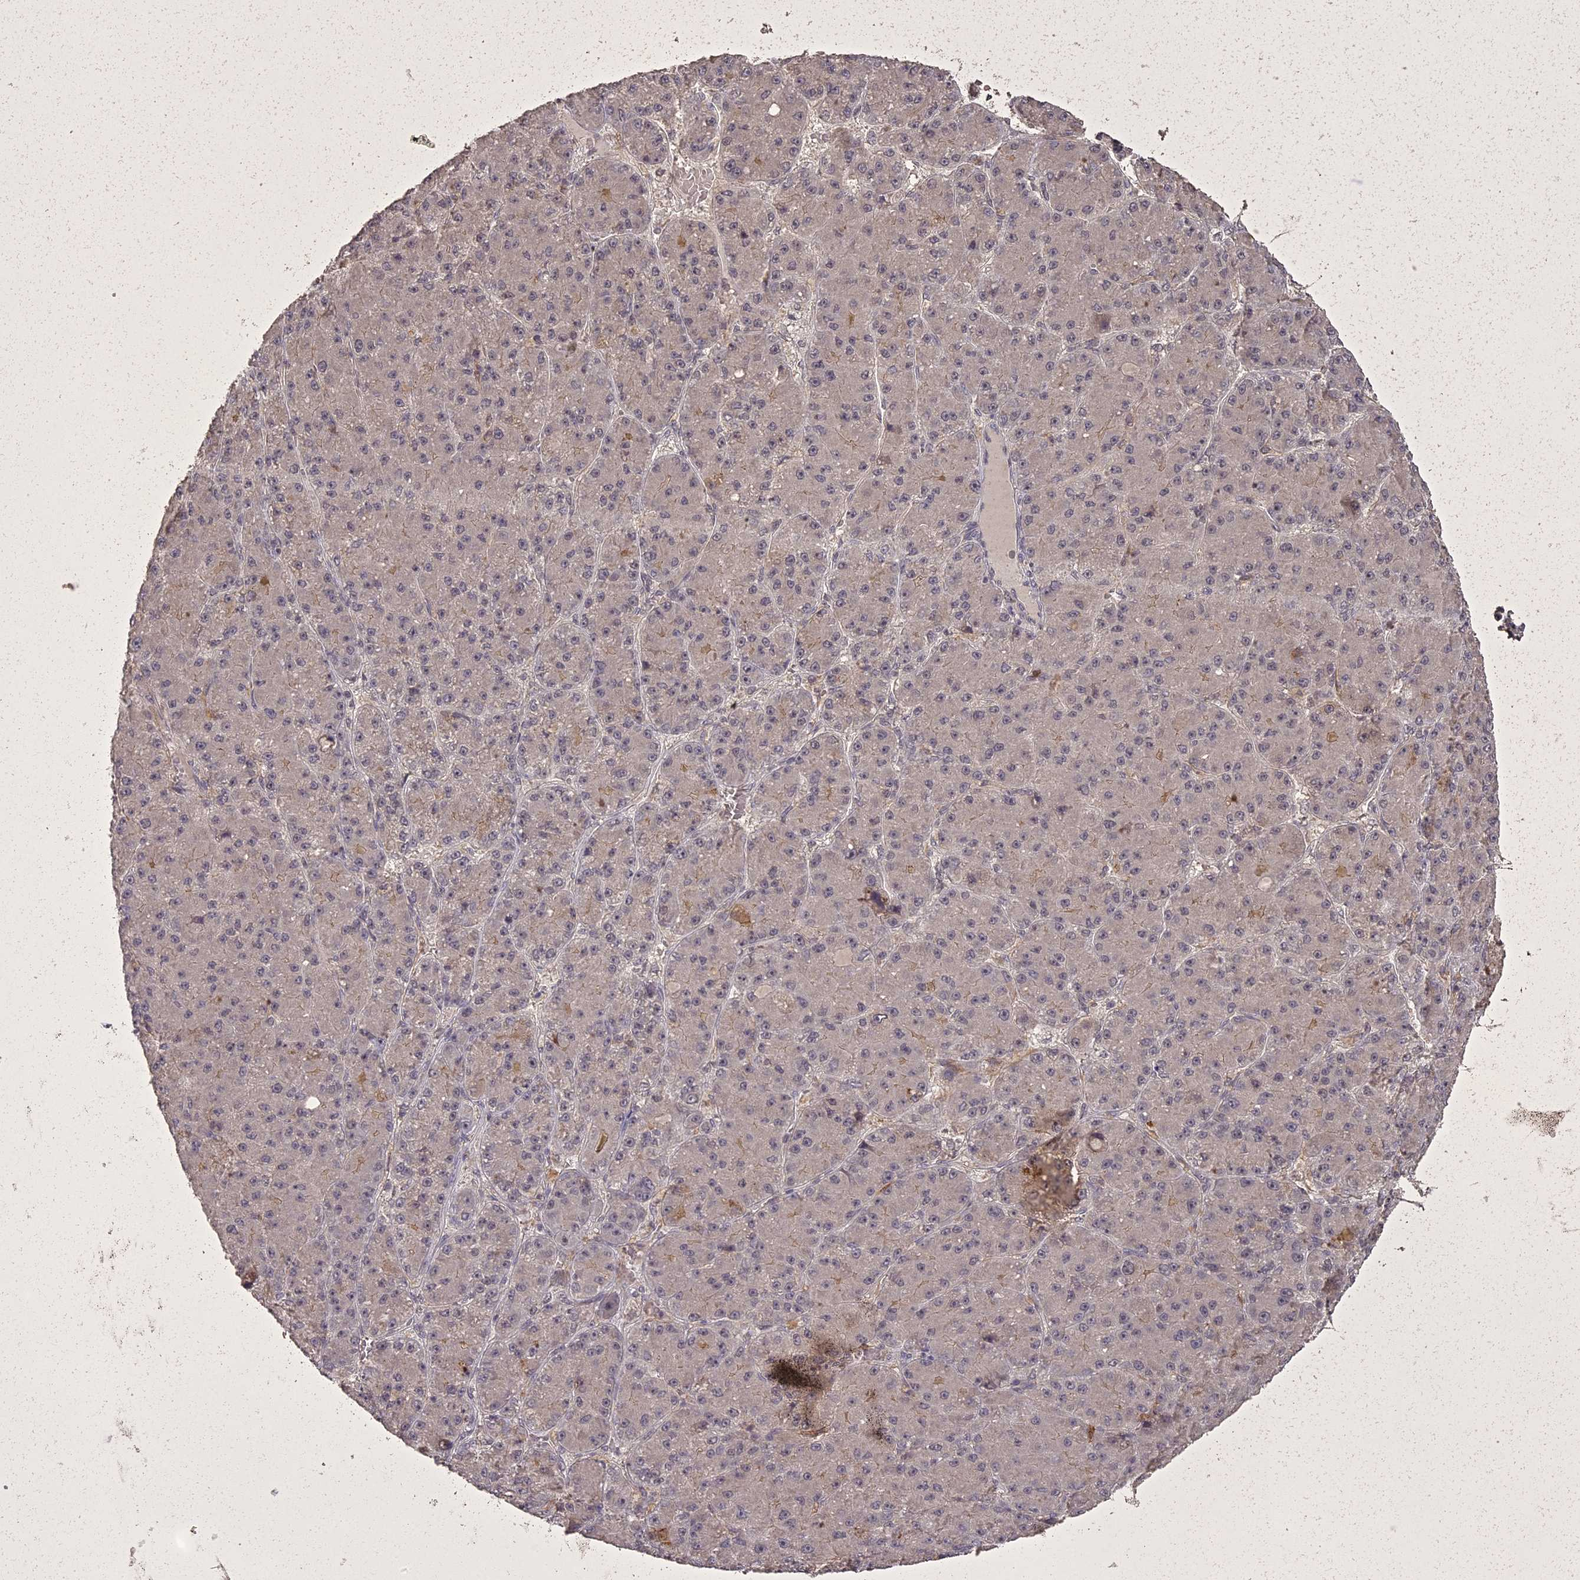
{"staining": {"intensity": "negative", "quantity": "none", "location": "none"}, "tissue": "liver cancer", "cell_type": "Tumor cells", "image_type": "cancer", "snomed": [{"axis": "morphology", "description": "Carcinoma, Hepatocellular, NOS"}, {"axis": "topography", "description": "Liver"}], "caption": "The histopathology image shows no significant staining in tumor cells of liver cancer (hepatocellular carcinoma).", "gene": "ING5", "patient": {"sex": "male", "age": 67}}